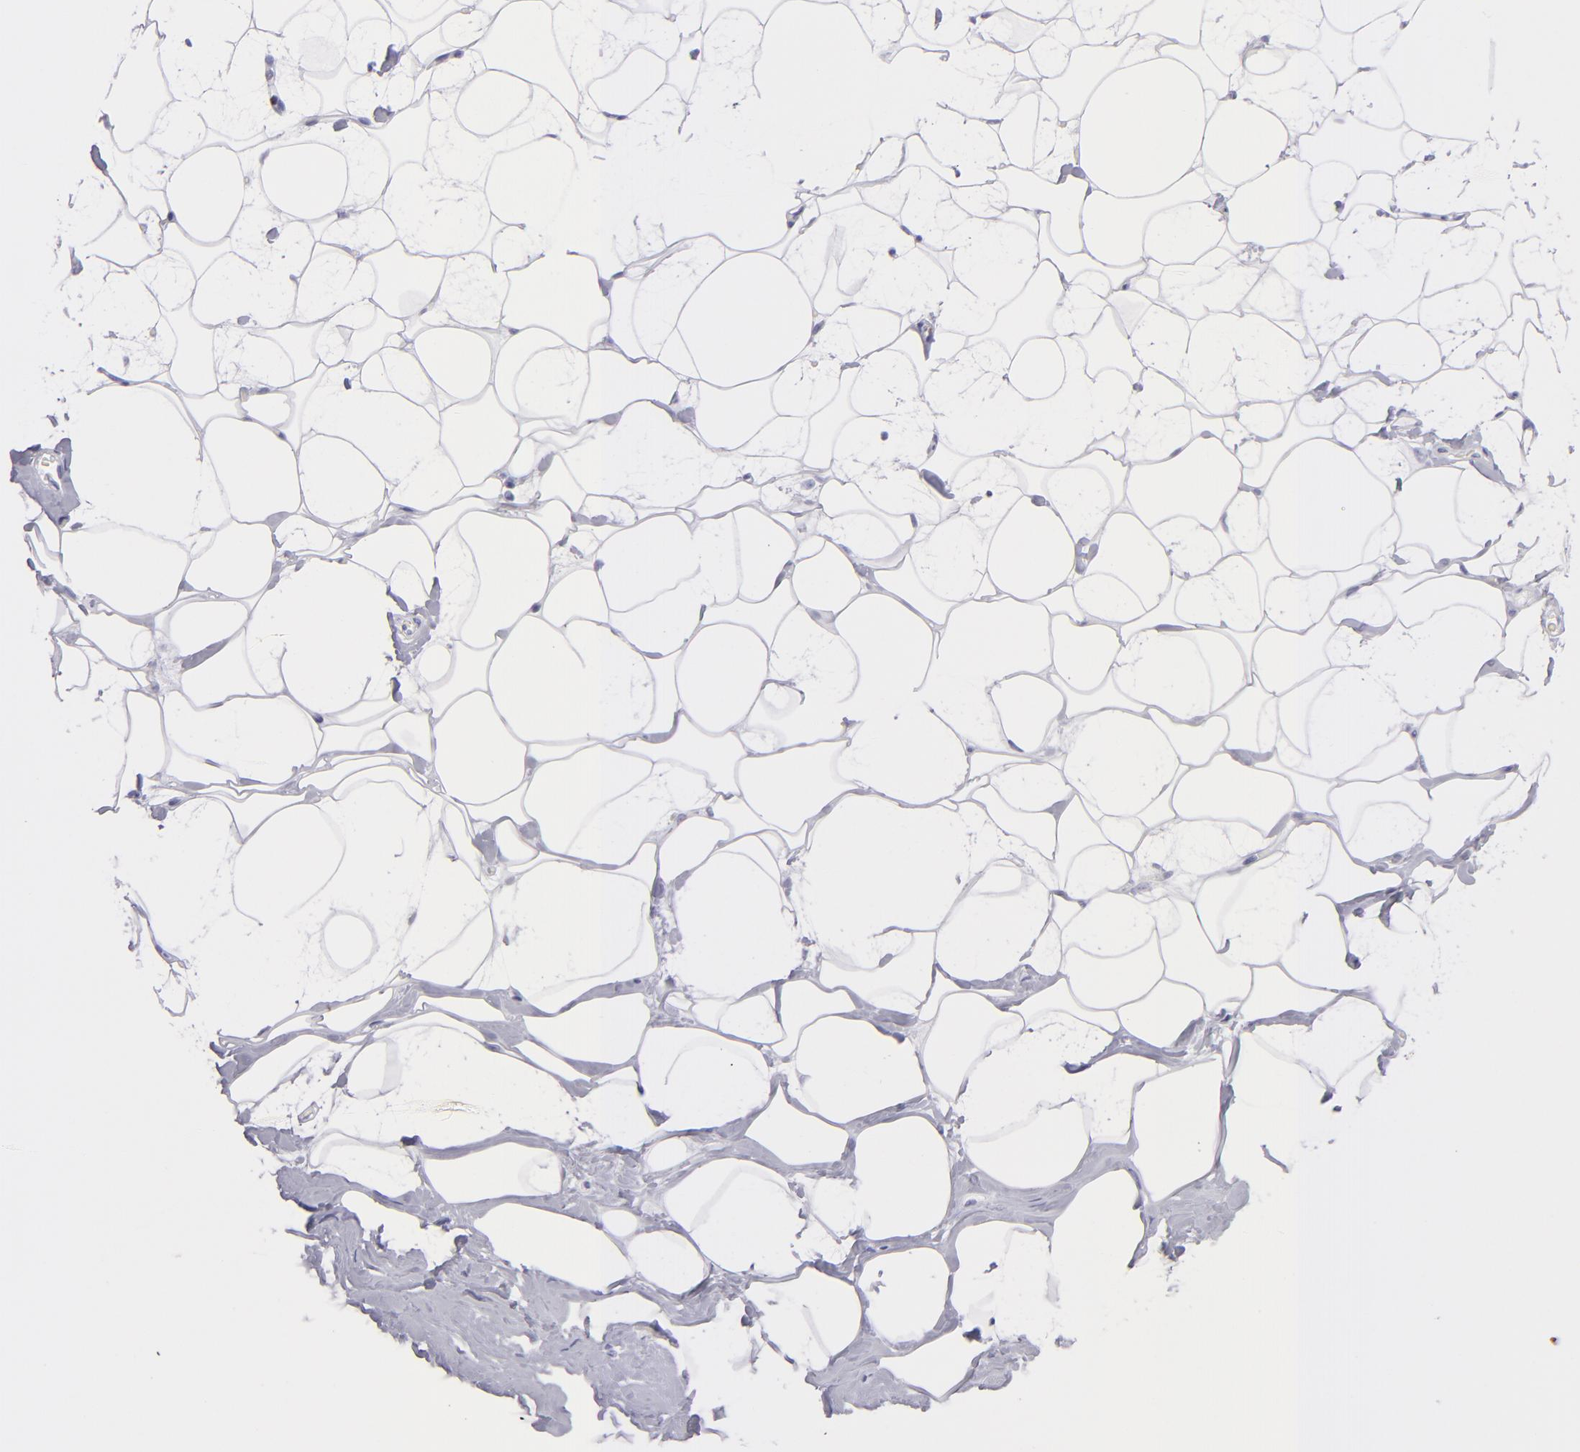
{"staining": {"intensity": "negative", "quantity": "none", "location": "none"}, "tissue": "breast", "cell_type": "Adipocytes", "image_type": "normal", "snomed": [{"axis": "morphology", "description": "Normal tissue, NOS"}, {"axis": "morphology", "description": "Fibrosis, NOS"}, {"axis": "topography", "description": "Breast"}], "caption": "Benign breast was stained to show a protein in brown. There is no significant staining in adipocytes.", "gene": "PRF1", "patient": {"sex": "female", "age": 39}}